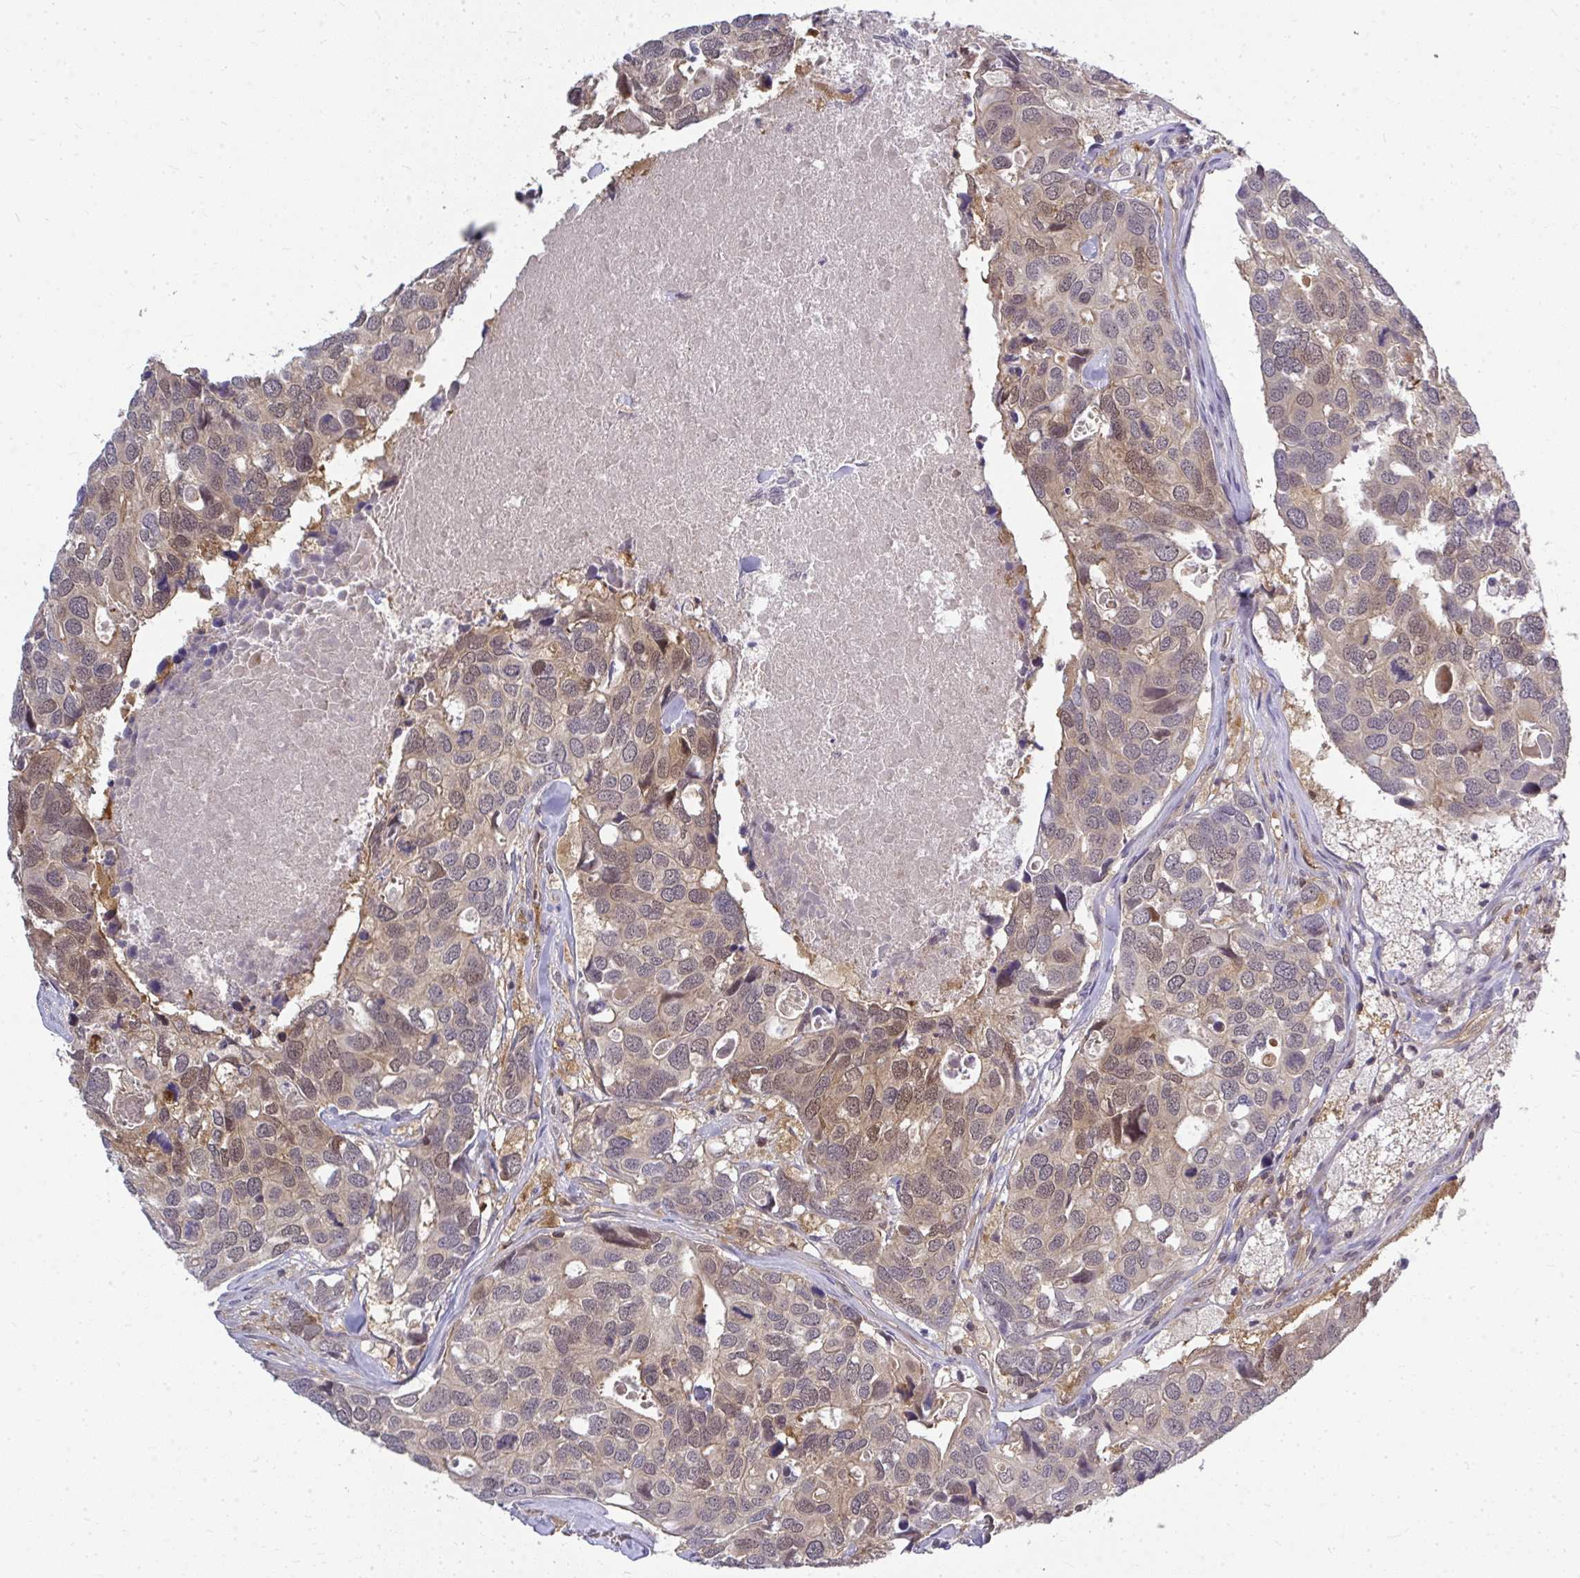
{"staining": {"intensity": "weak", "quantity": ">75%", "location": "cytoplasmic/membranous,nuclear"}, "tissue": "breast cancer", "cell_type": "Tumor cells", "image_type": "cancer", "snomed": [{"axis": "morphology", "description": "Duct carcinoma"}, {"axis": "topography", "description": "Breast"}], "caption": "DAB immunohistochemical staining of human breast infiltrating ductal carcinoma reveals weak cytoplasmic/membranous and nuclear protein expression in about >75% of tumor cells.", "gene": "HDHD2", "patient": {"sex": "female", "age": 83}}